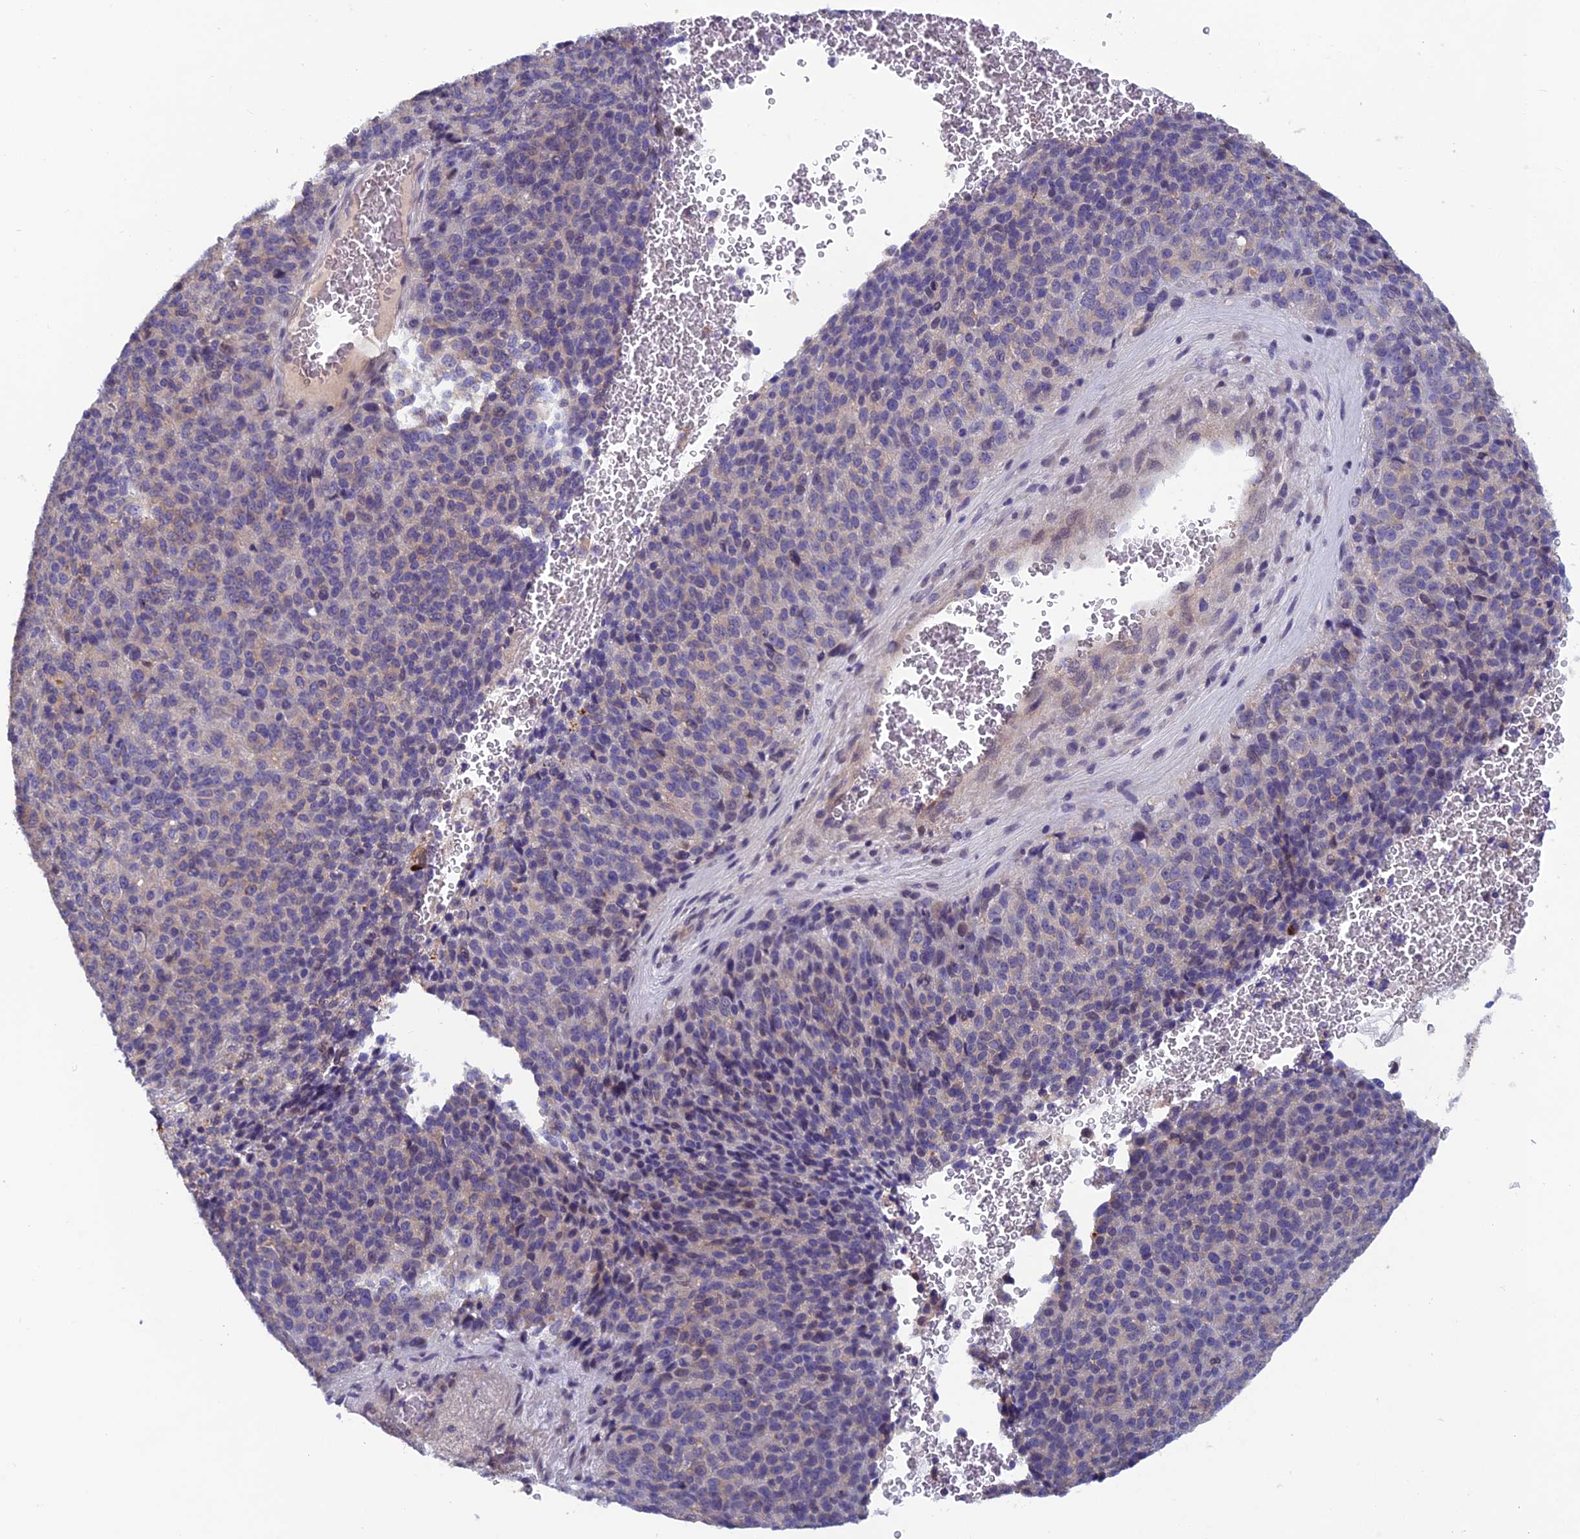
{"staining": {"intensity": "negative", "quantity": "none", "location": "none"}, "tissue": "melanoma", "cell_type": "Tumor cells", "image_type": "cancer", "snomed": [{"axis": "morphology", "description": "Malignant melanoma, Metastatic site"}, {"axis": "topography", "description": "Brain"}], "caption": "Human malignant melanoma (metastatic site) stained for a protein using IHC exhibits no staining in tumor cells.", "gene": "HECA", "patient": {"sex": "female", "age": 56}}